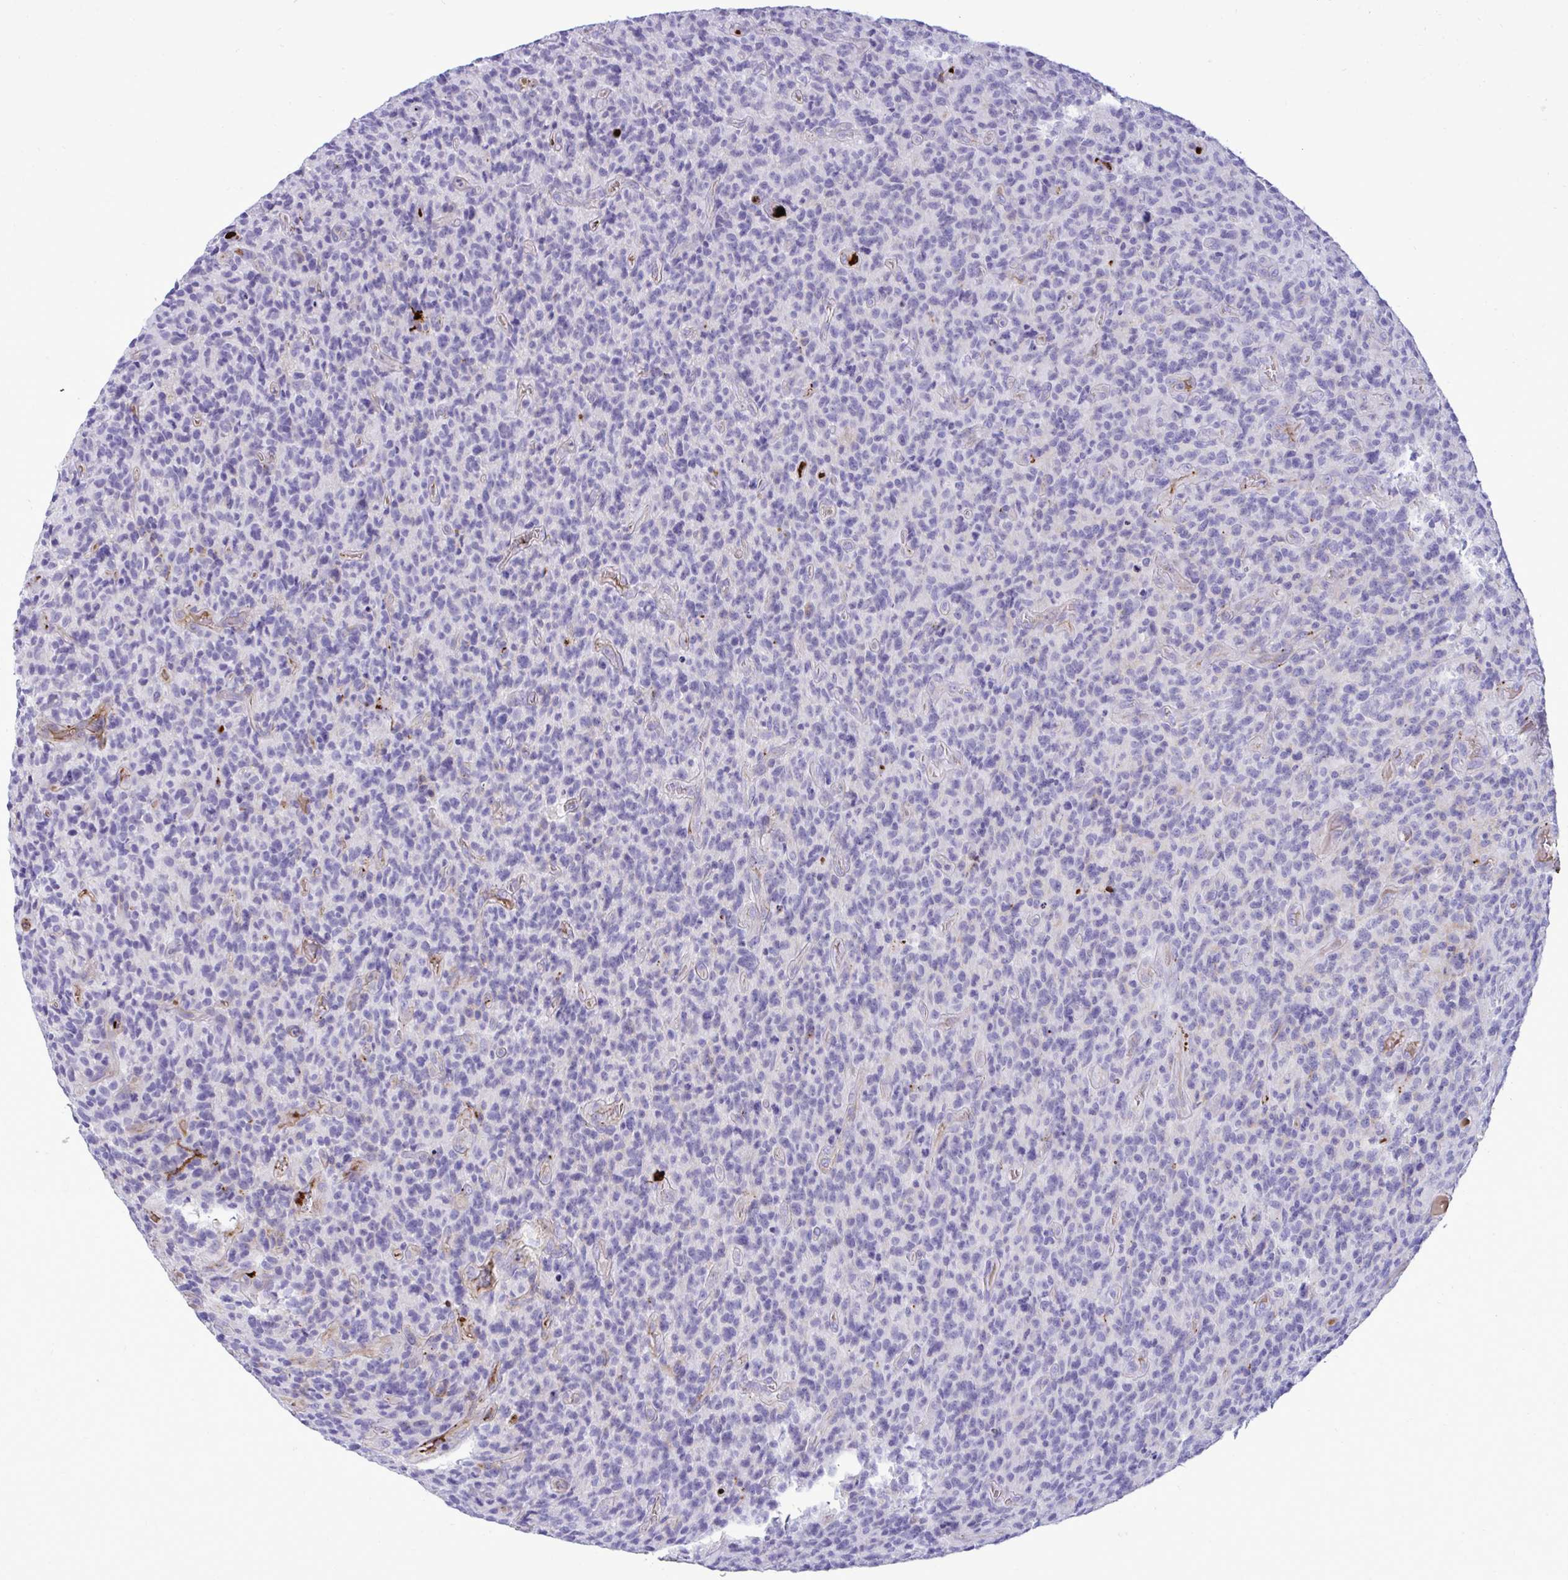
{"staining": {"intensity": "negative", "quantity": "none", "location": "none"}, "tissue": "glioma", "cell_type": "Tumor cells", "image_type": "cancer", "snomed": [{"axis": "morphology", "description": "Glioma, malignant, High grade"}, {"axis": "topography", "description": "Brain"}], "caption": "Human malignant glioma (high-grade) stained for a protein using immunohistochemistry reveals no expression in tumor cells.", "gene": "F2", "patient": {"sex": "male", "age": 76}}